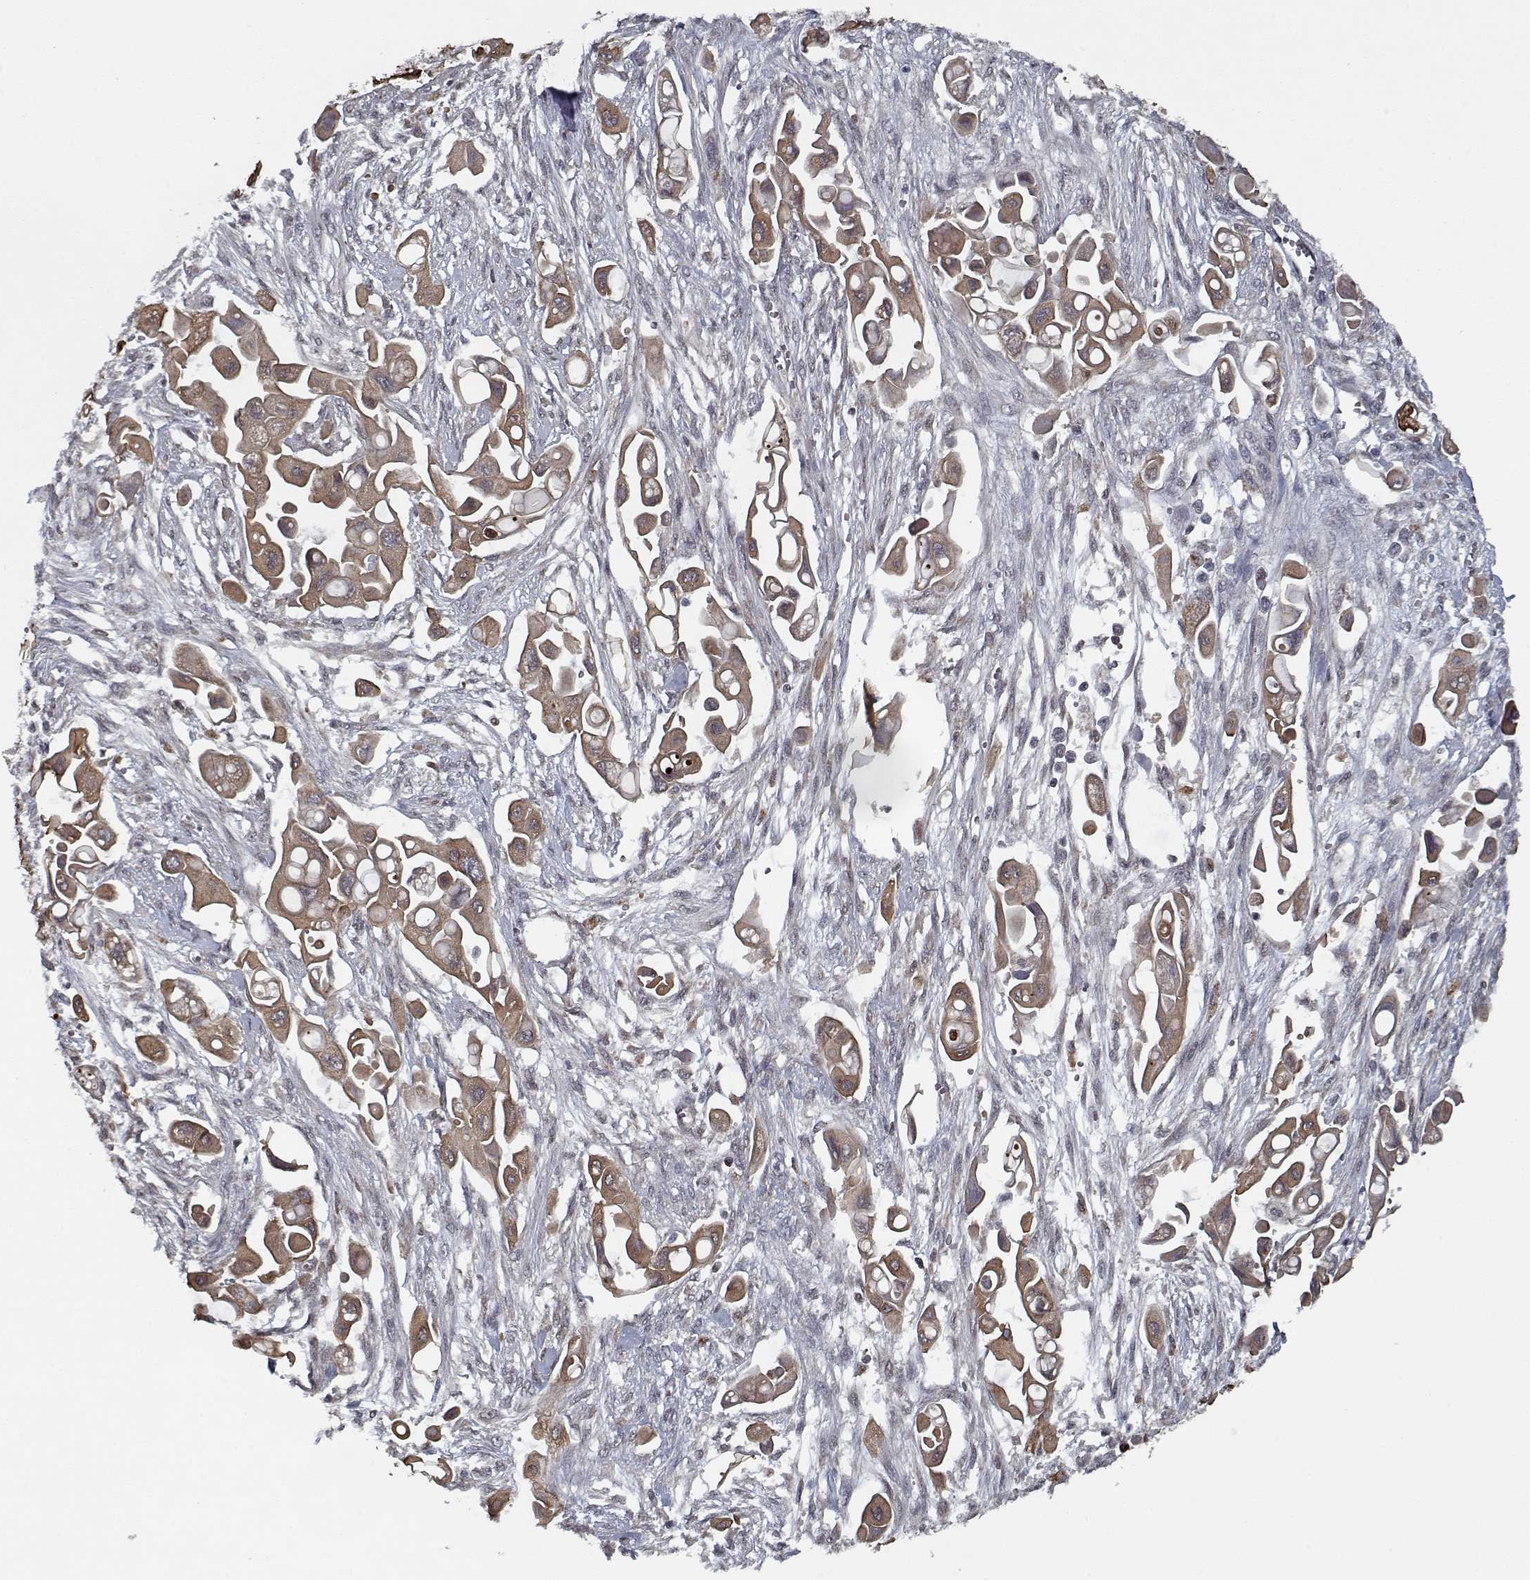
{"staining": {"intensity": "moderate", "quantity": ">75%", "location": "cytoplasmic/membranous"}, "tissue": "pancreatic cancer", "cell_type": "Tumor cells", "image_type": "cancer", "snomed": [{"axis": "morphology", "description": "Adenocarcinoma, NOS"}, {"axis": "topography", "description": "Pancreas"}], "caption": "Pancreatic cancer (adenocarcinoma) tissue demonstrates moderate cytoplasmic/membranous positivity in about >75% of tumor cells, visualized by immunohistochemistry. (DAB IHC with brightfield microscopy, high magnification).", "gene": "NLK", "patient": {"sex": "male", "age": 50}}